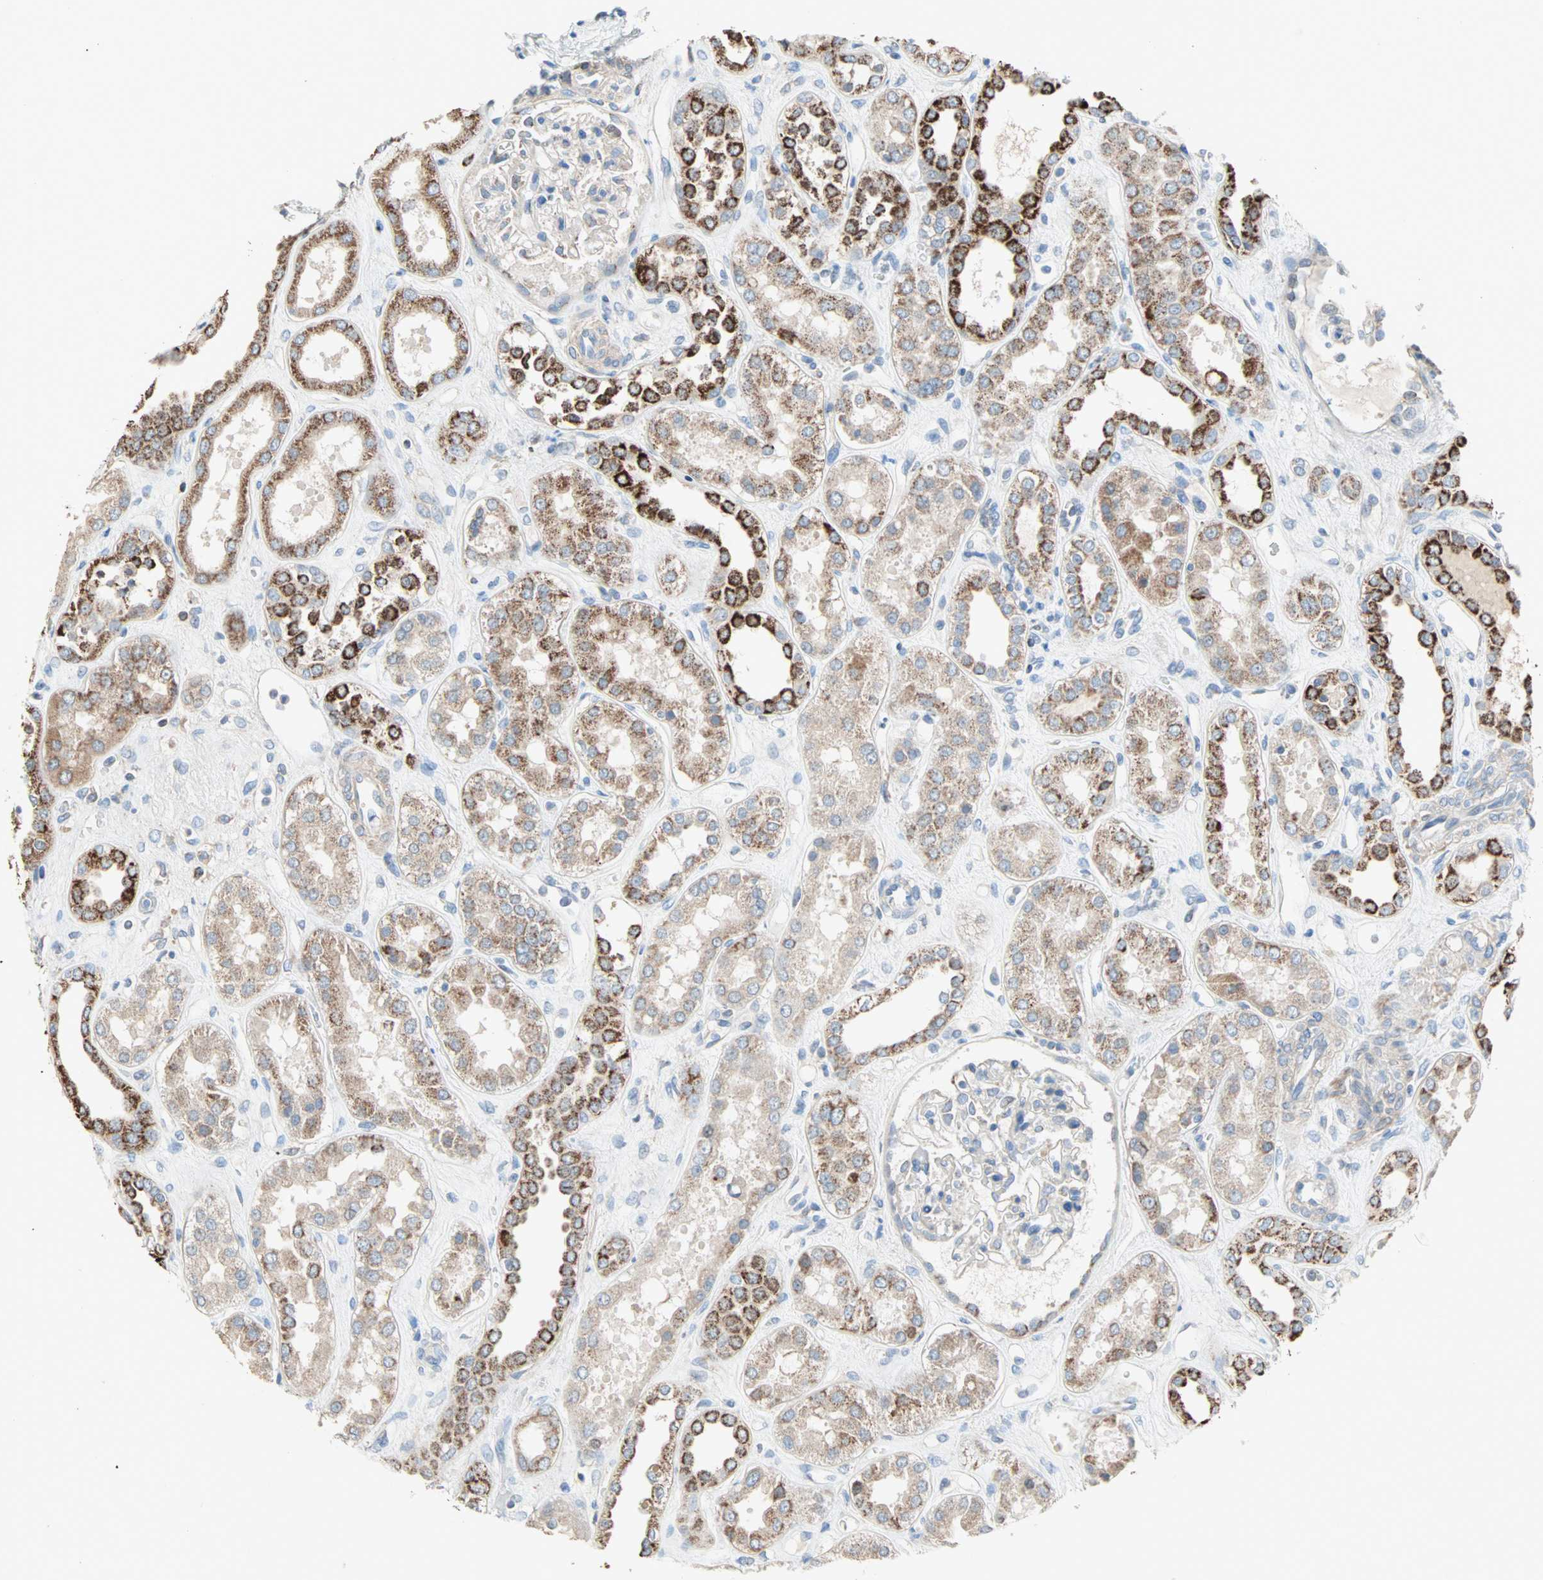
{"staining": {"intensity": "negative", "quantity": "none", "location": "none"}, "tissue": "kidney", "cell_type": "Cells in glomeruli", "image_type": "normal", "snomed": [{"axis": "morphology", "description": "Normal tissue, NOS"}, {"axis": "topography", "description": "Kidney"}], "caption": "Cells in glomeruli show no significant expression in normal kidney.", "gene": "ACVRL1", "patient": {"sex": "male", "age": 59}}